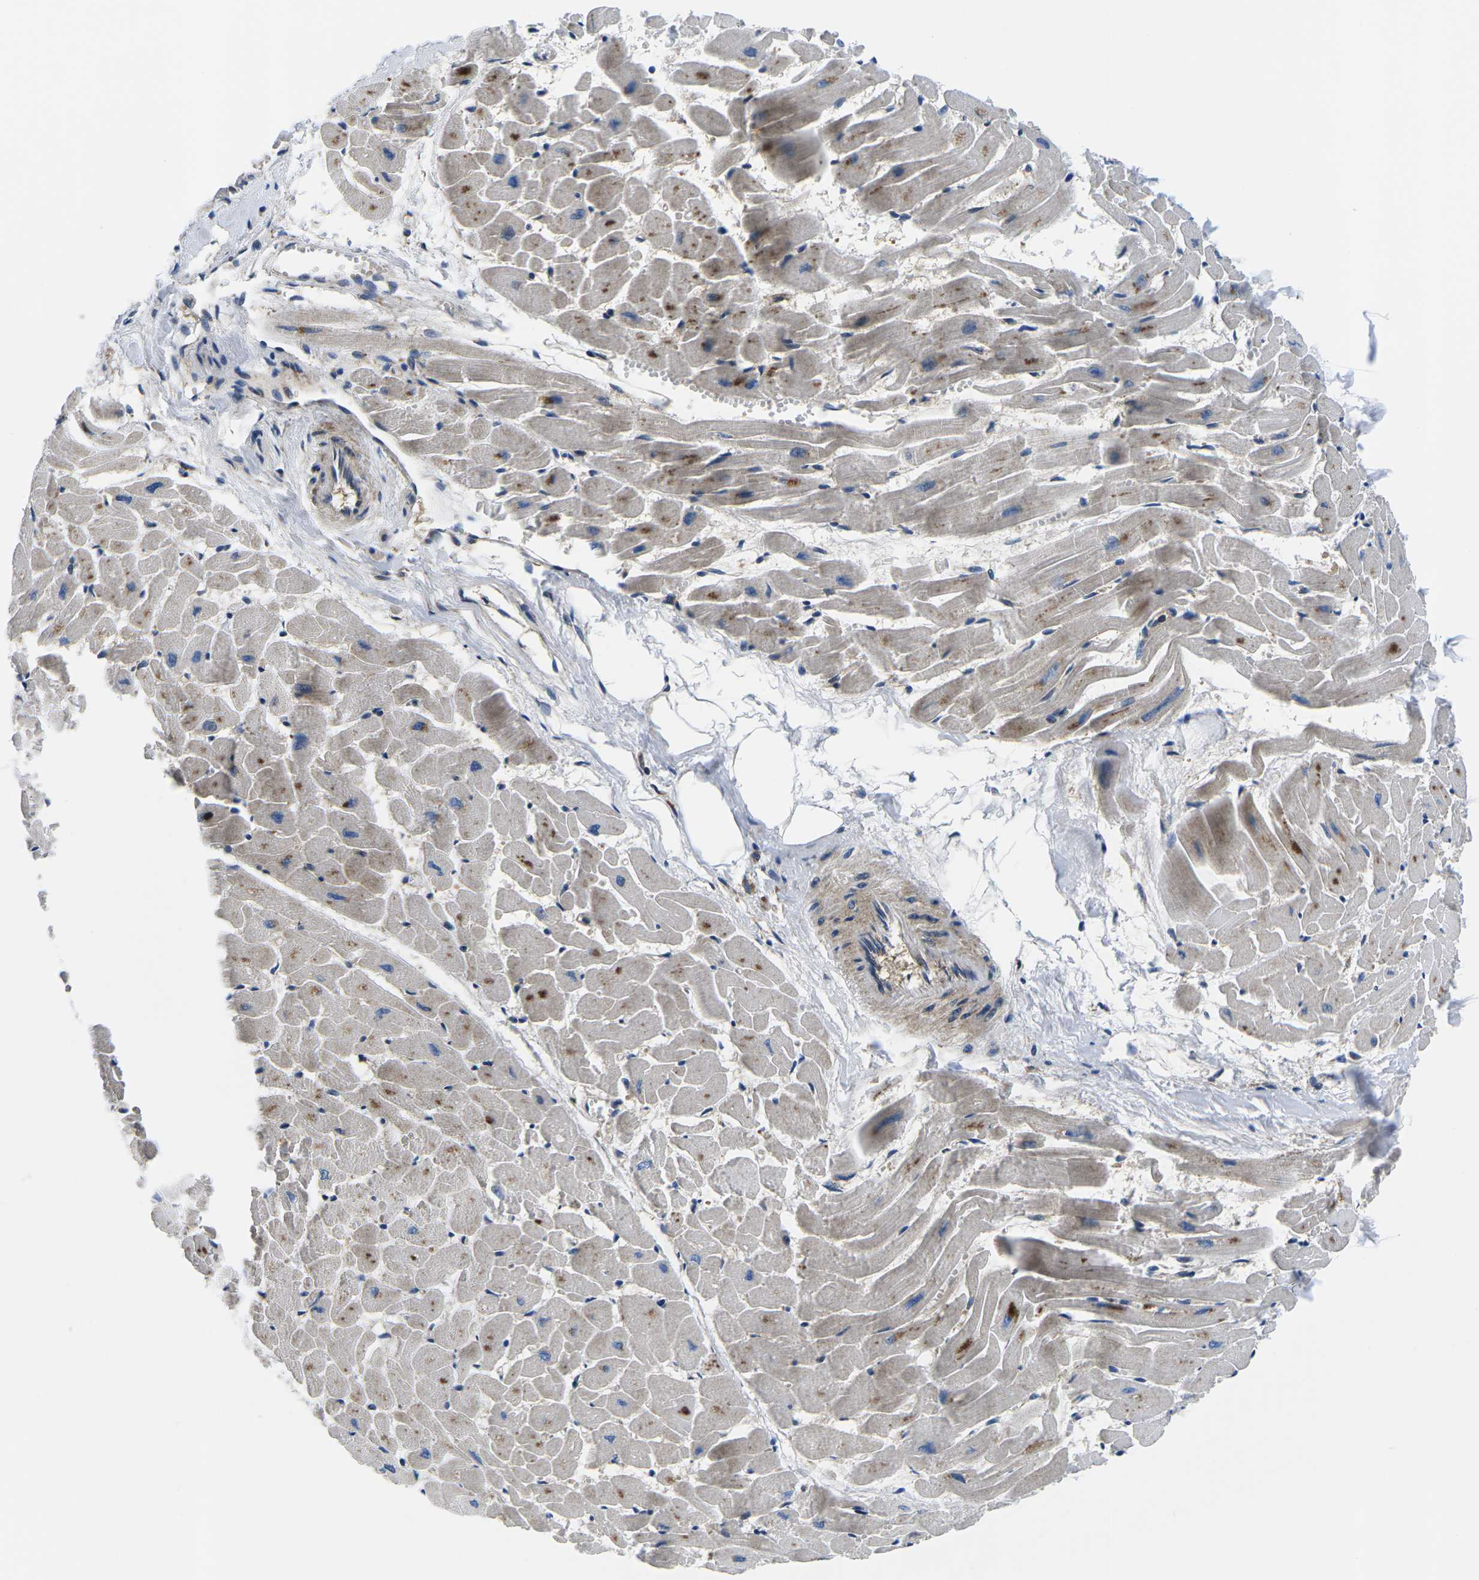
{"staining": {"intensity": "moderate", "quantity": "25%-75%", "location": "cytoplasmic/membranous"}, "tissue": "heart muscle", "cell_type": "Cardiomyocytes", "image_type": "normal", "snomed": [{"axis": "morphology", "description": "Normal tissue, NOS"}, {"axis": "topography", "description": "Heart"}], "caption": "Moderate cytoplasmic/membranous protein staining is identified in about 25%-75% of cardiomyocytes in heart muscle.", "gene": "EIF4E", "patient": {"sex": "female", "age": 19}}